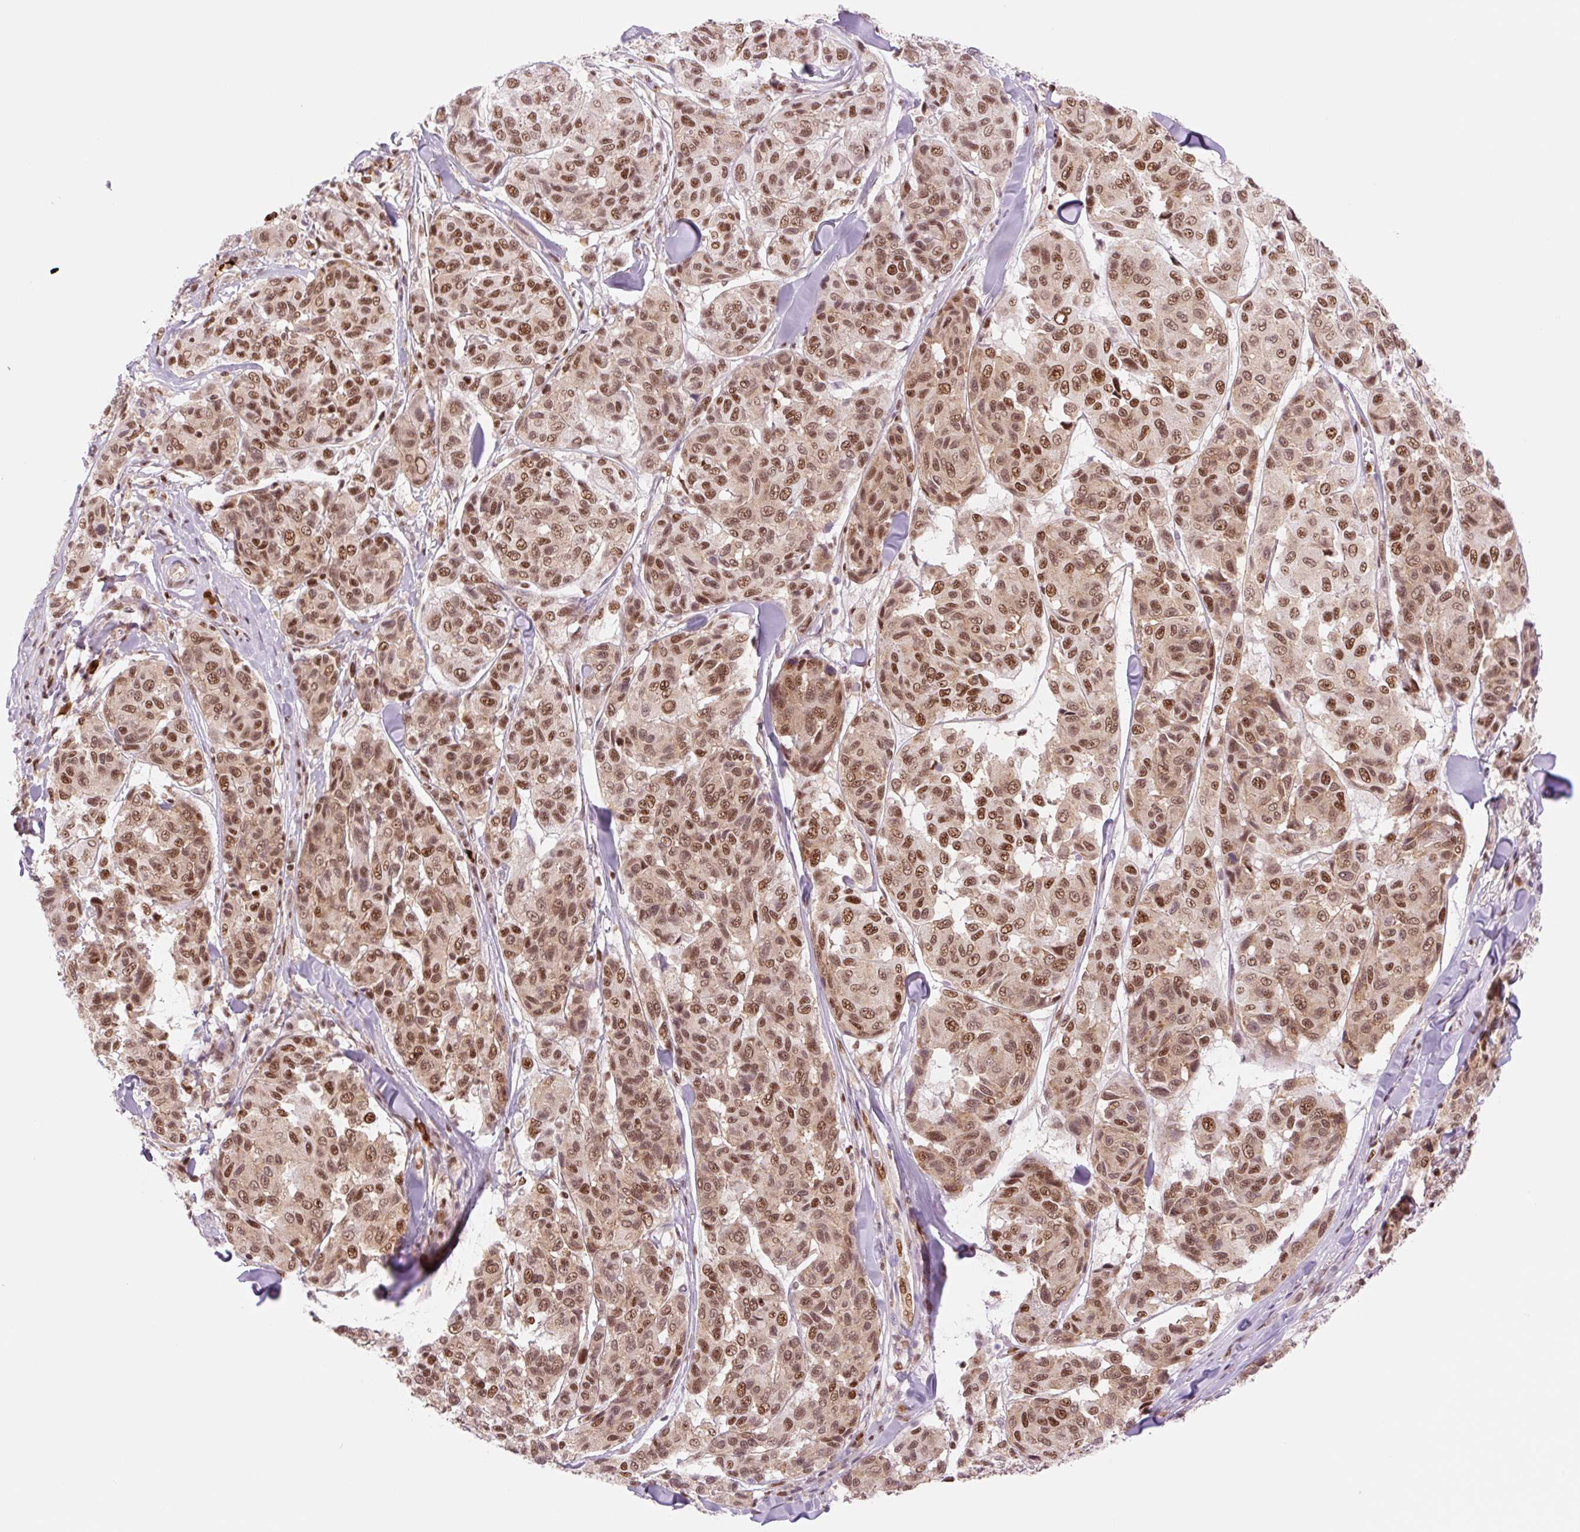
{"staining": {"intensity": "strong", "quantity": ">75%", "location": "nuclear"}, "tissue": "melanoma", "cell_type": "Tumor cells", "image_type": "cancer", "snomed": [{"axis": "morphology", "description": "Malignant melanoma, NOS"}, {"axis": "topography", "description": "Skin"}], "caption": "Human melanoma stained with a protein marker displays strong staining in tumor cells.", "gene": "PRDM11", "patient": {"sex": "female", "age": 66}}